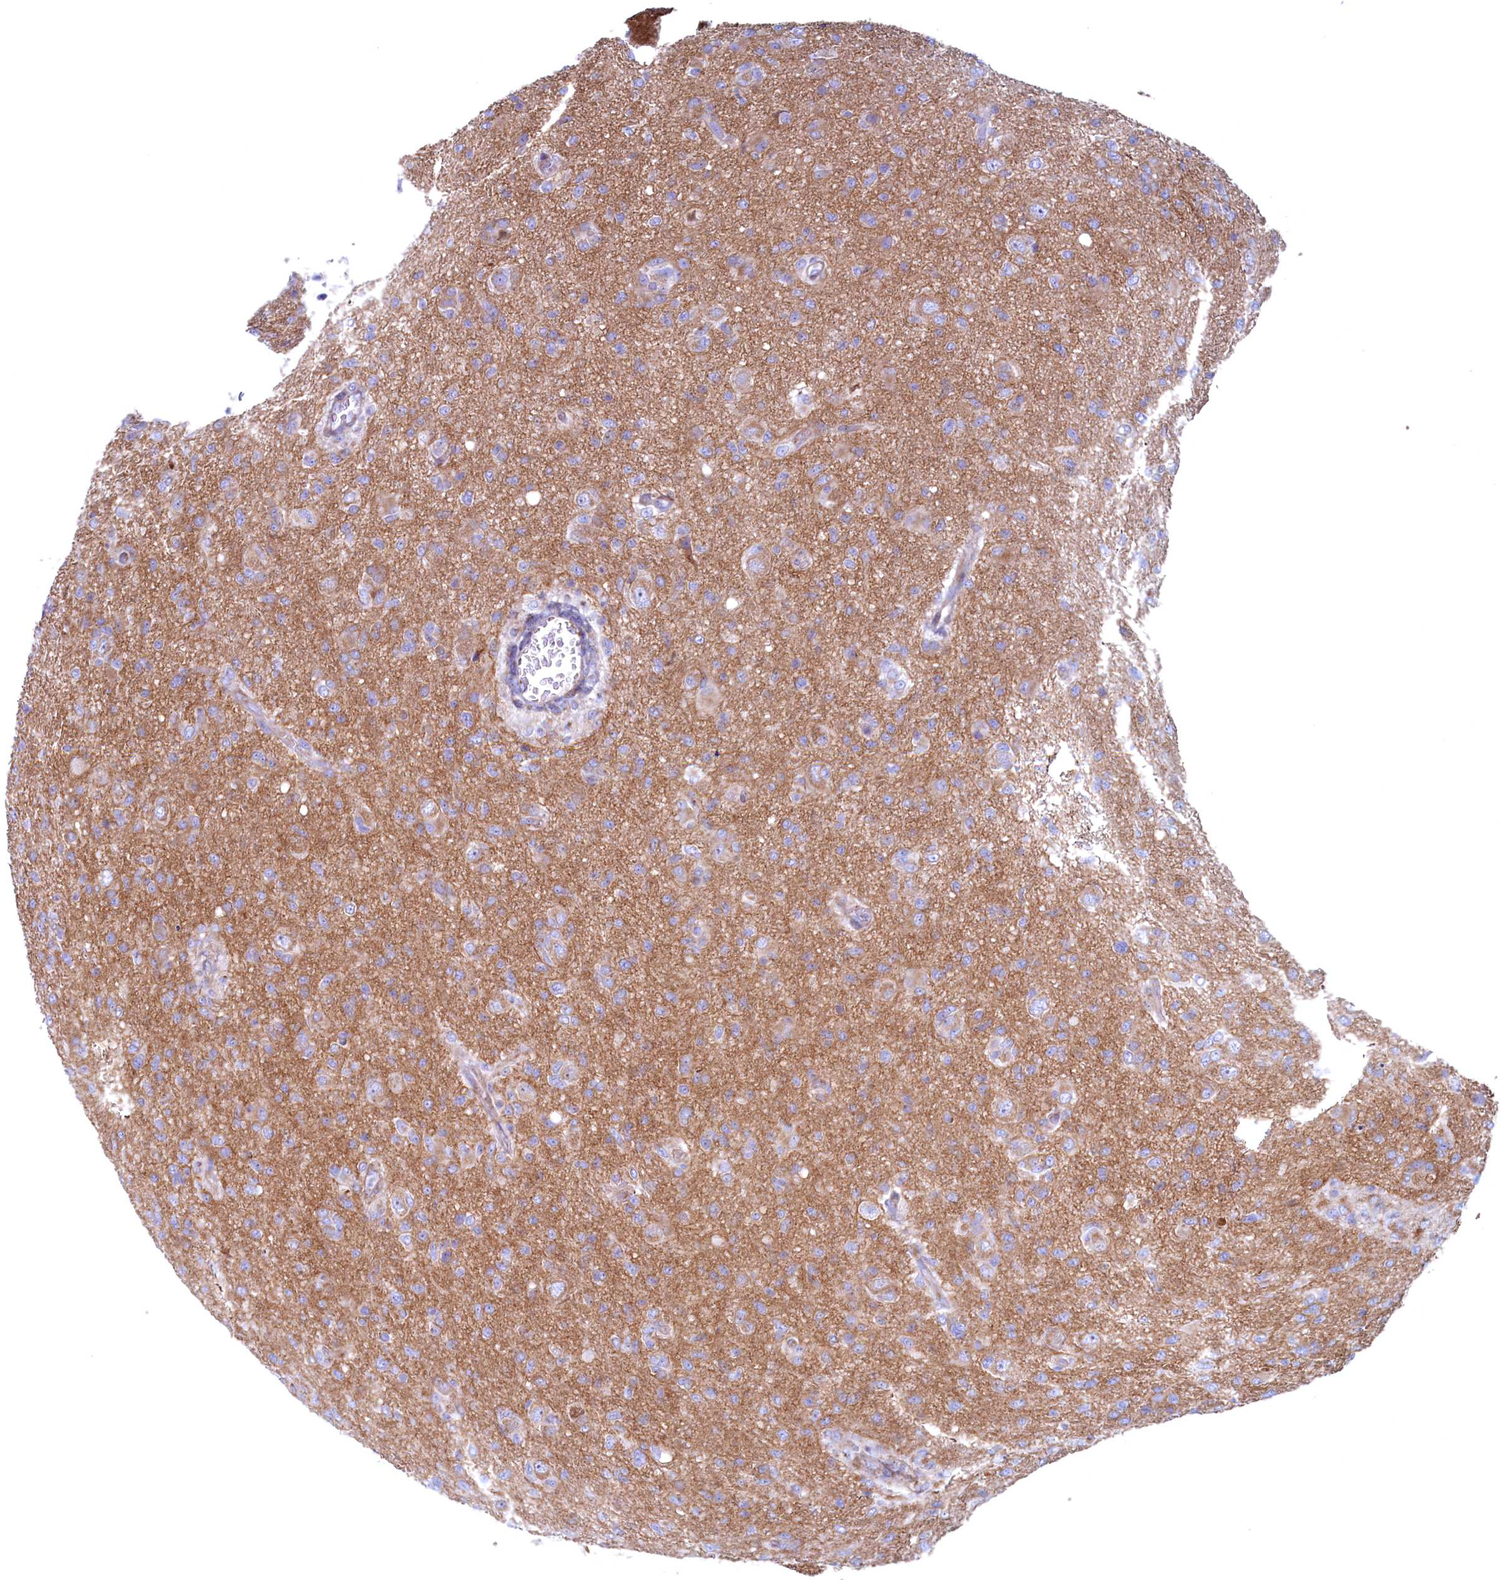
{"staining": {"intensity": "moderate", "quantity": "<25%", "location": "cytoplasmic/membranous"}, "tissue": "glioma", "cell_type": "Tumor cells", "image_type": "cancer", "snomed": [{"axis": "morphology", "description": "Glioma, malignant, High grade"}, {"axis": "topography", "description": "Brain"}], "caption": "The micrograph shows immunohistochemical staining of glioma. There is moderate cytoplasmic/membranous staining is identified in about <25% of tumor cells.", "gene": "MTFMT", "patient": {"sex": "female", "age": 57}}